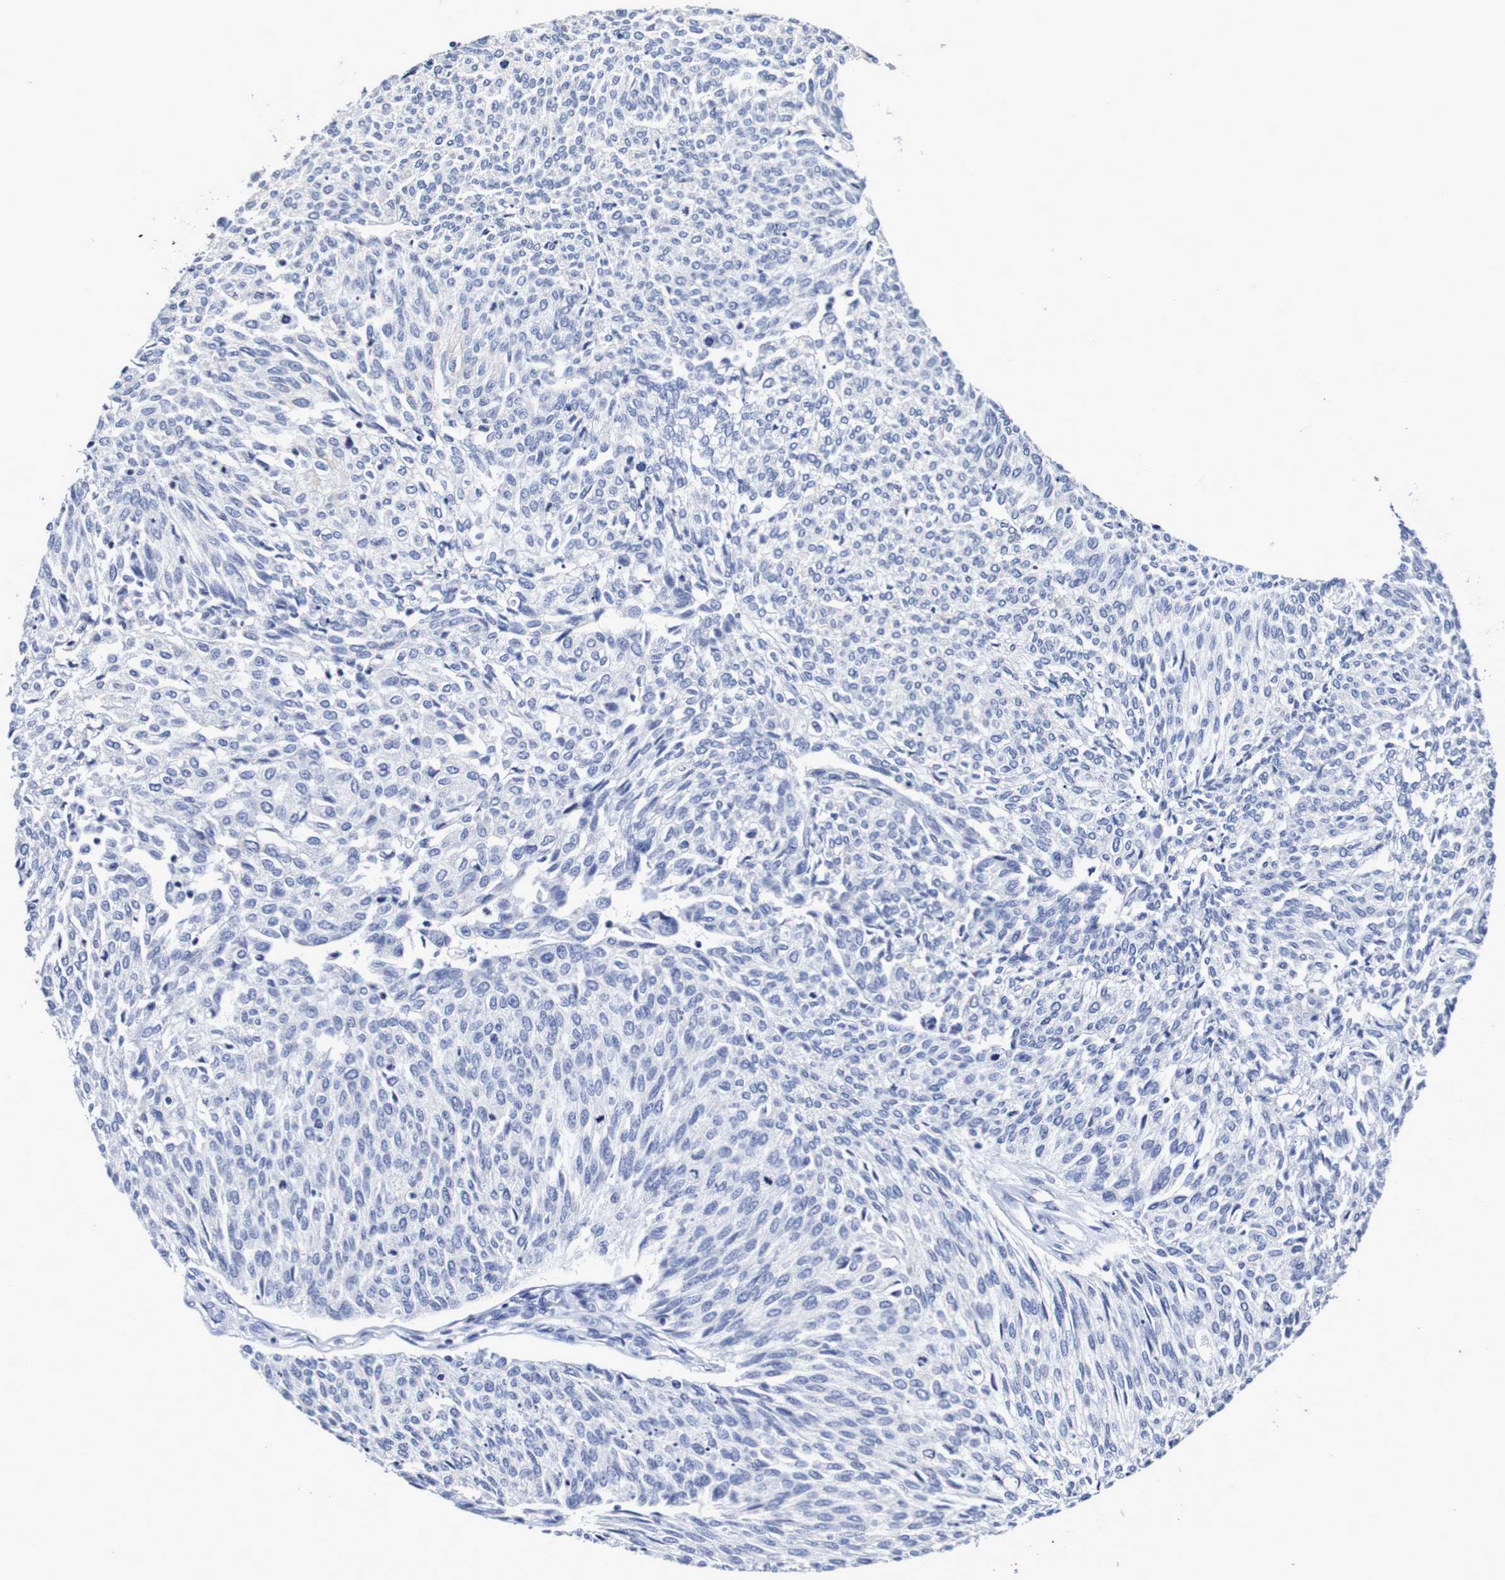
{"staining": {"intensity": "negative", "quantity": "none", "location": "none"}, "tissue": "urothelial cancer", "cell_type": "Tumor cells", "image_type": "cancer", "snomed": [{"axis": "morphology", "description": "Urothelial carcinoma, Low grade"}, {"axis": "topography", "description": "Urinary bladder"}], "caption": "This is a histopathology image of immunohistochemistry staining of urothelial cancer, which shows no expression in tumor cells.", "gene": "ACVR1C", "patient": {"sex": "female", "age": 79}}